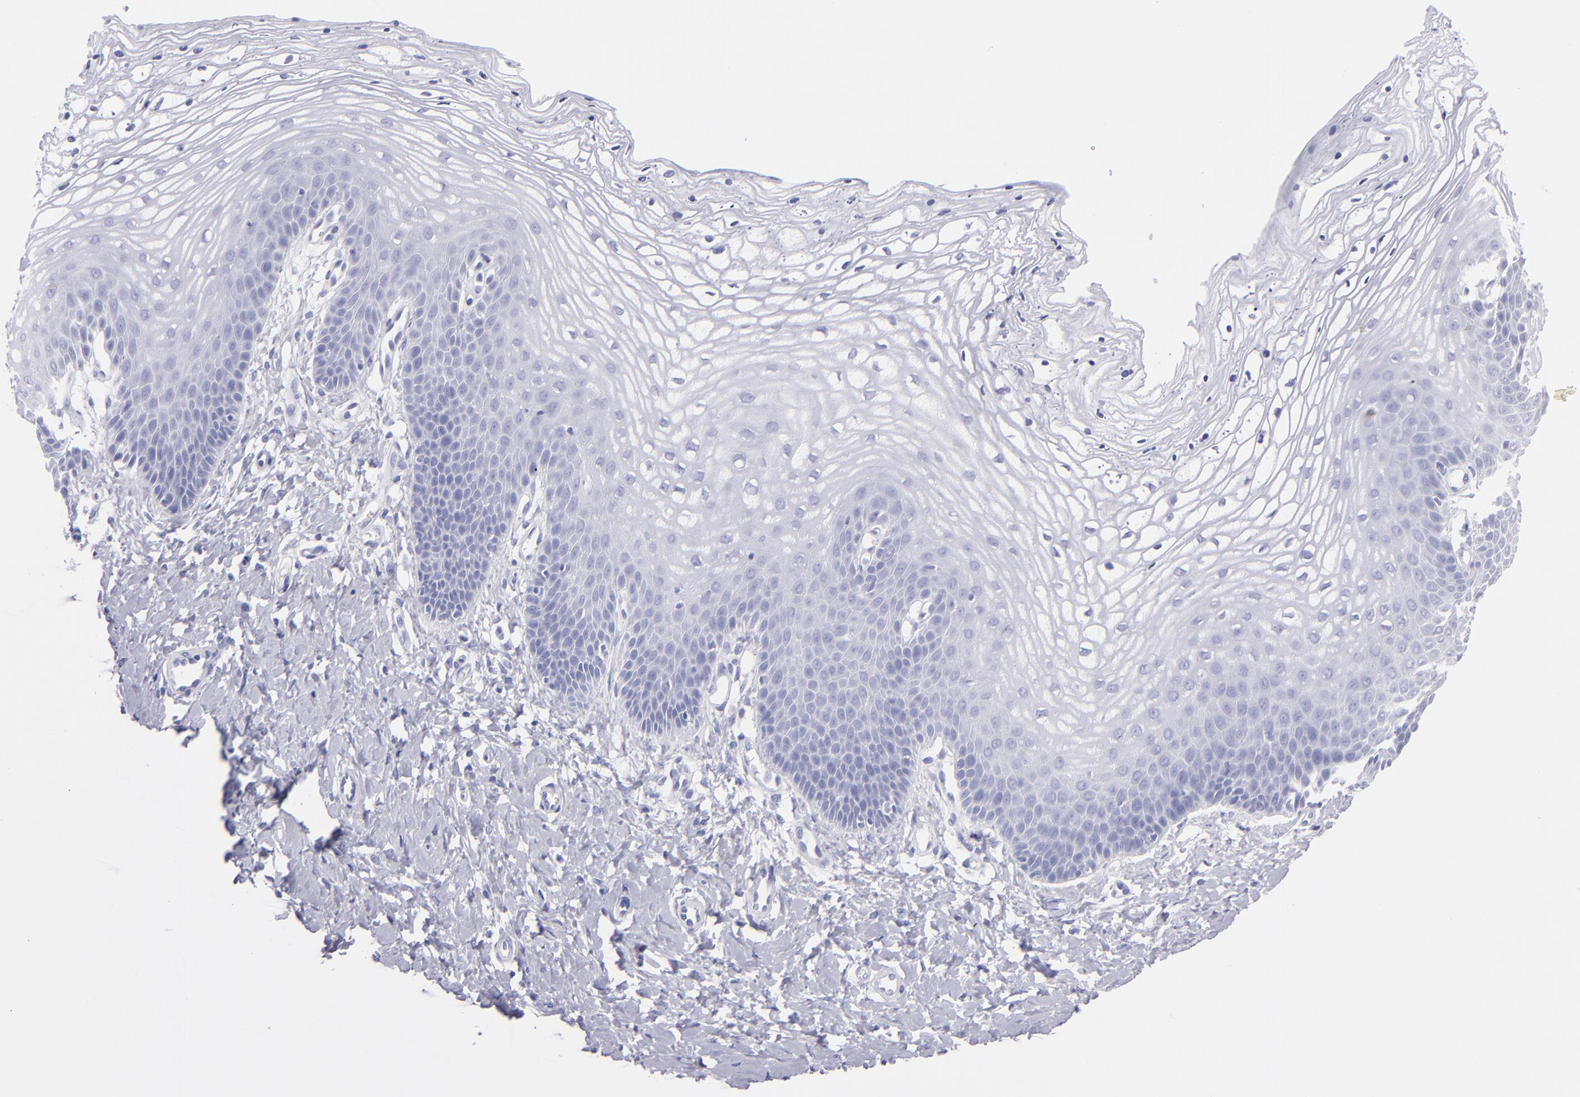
{"staining": {"intensity": "negative", "quantity": "none", "location": "none"}, "tissue": "vagina", "cell_type": "Squamous epithelial cells", "image_type": "normal", "snomed": [{"axis": "morphology", "description": "Normal tissue, NOS"}, {"axis": "topography", "description": "Vagina"}], "caption": "Immunohistochemistry (IHC) of benign vagina reveals no positivity in squamous epithelial cells. (DAB (3,3'-diaminobenzidine) immunohistochemistry visualized using brightfield microscopy, high magnification).", "gene": "PRPH", "patient": {"sex": "female", "age": 68}}